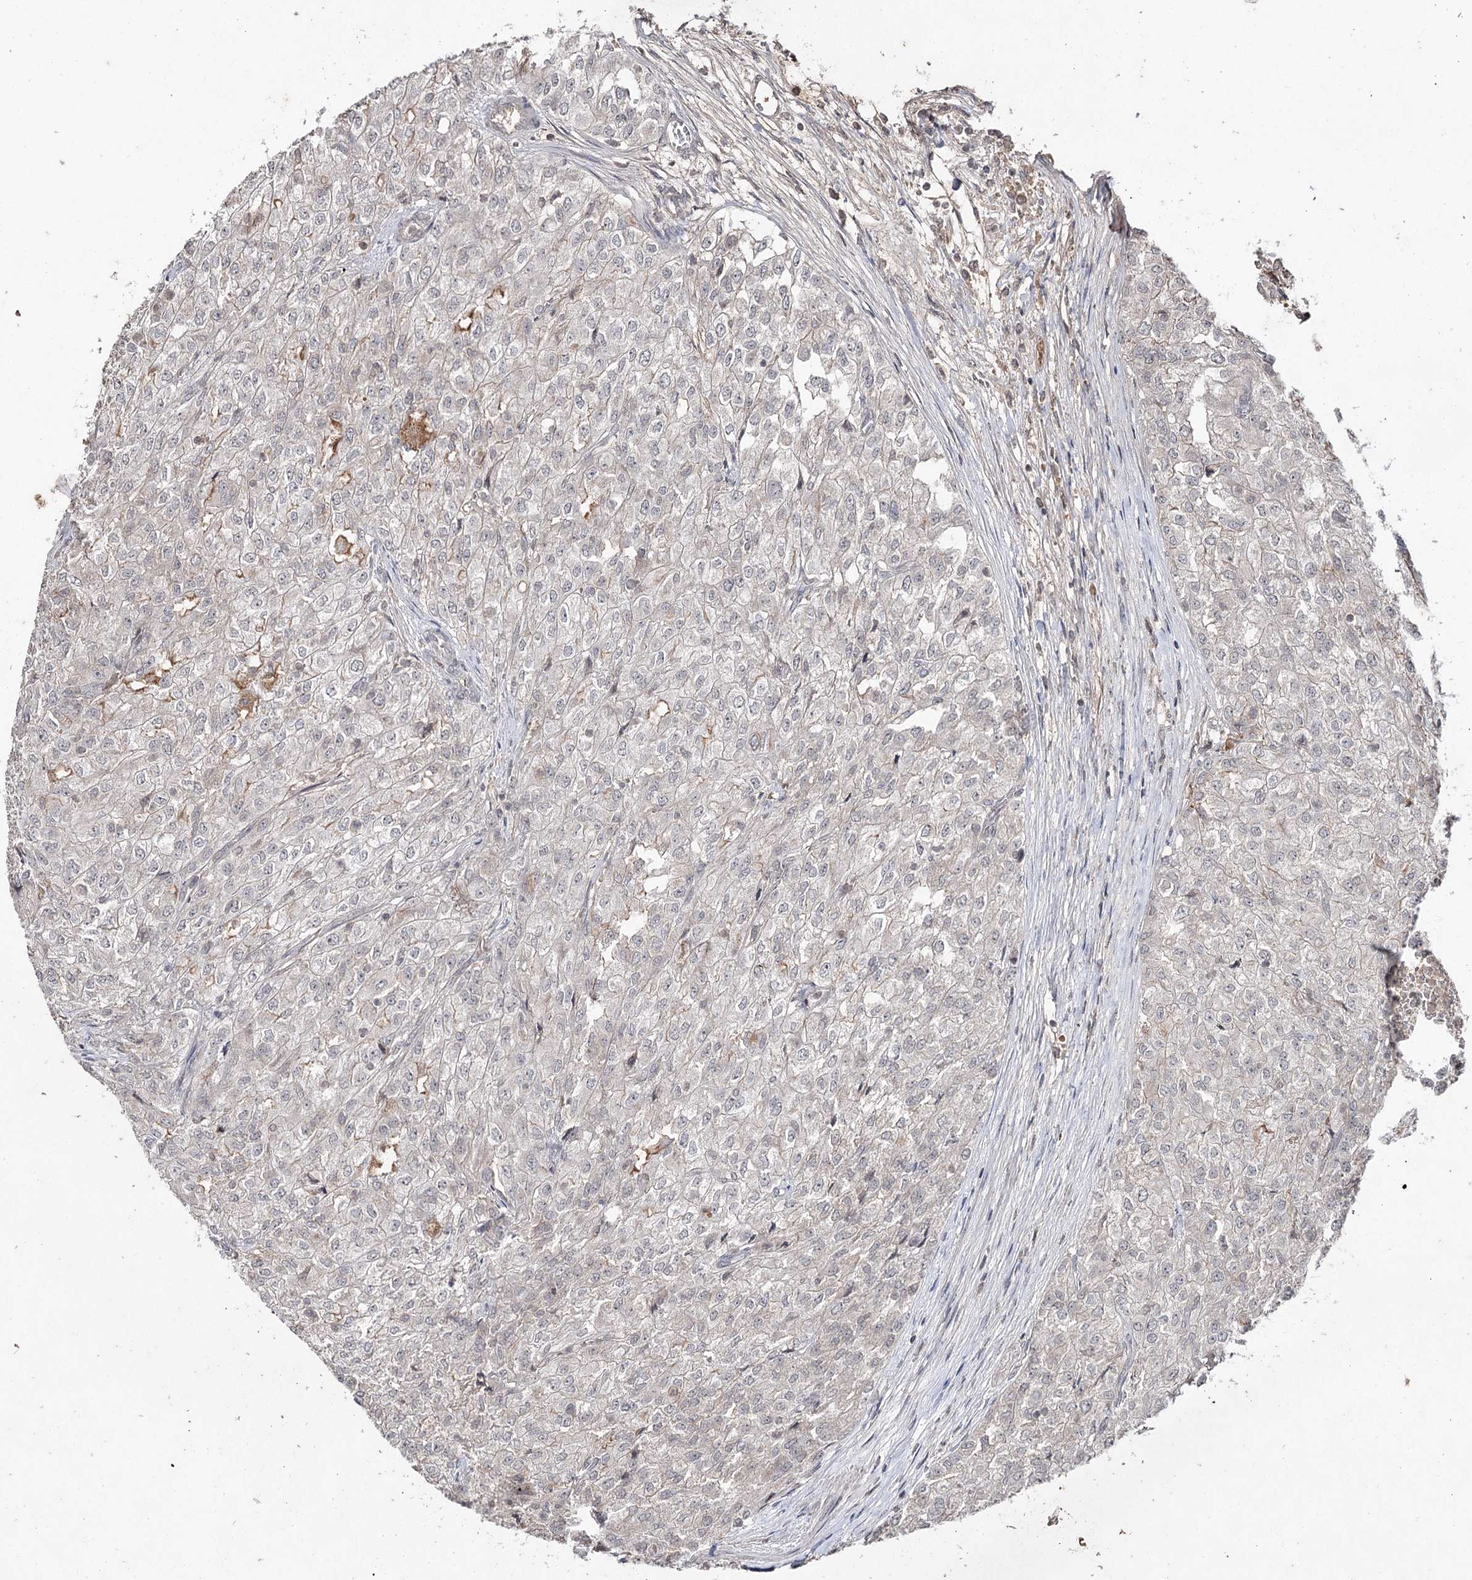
{"staining": {"intensity": "negative", "quantity": "none", "location": "none"}, "tissue": "renal cancer", "cell_type": "Tumor cells", "image_type": "cancer", "snomed": [{"axis": "morphology", "description": "Adenocarcinoma, NOS"}, {"axis": "topography", "description": "Kidney"}], "caption": "Immunohistochemistry (IHC) photomicrograph of human adenocarcinoma (renal) stained for a protein (brown), which demonstrates no positivity in tumor cells.", "gene": "SYNGR3", "patient": {"sex": "female", "age": 54}}